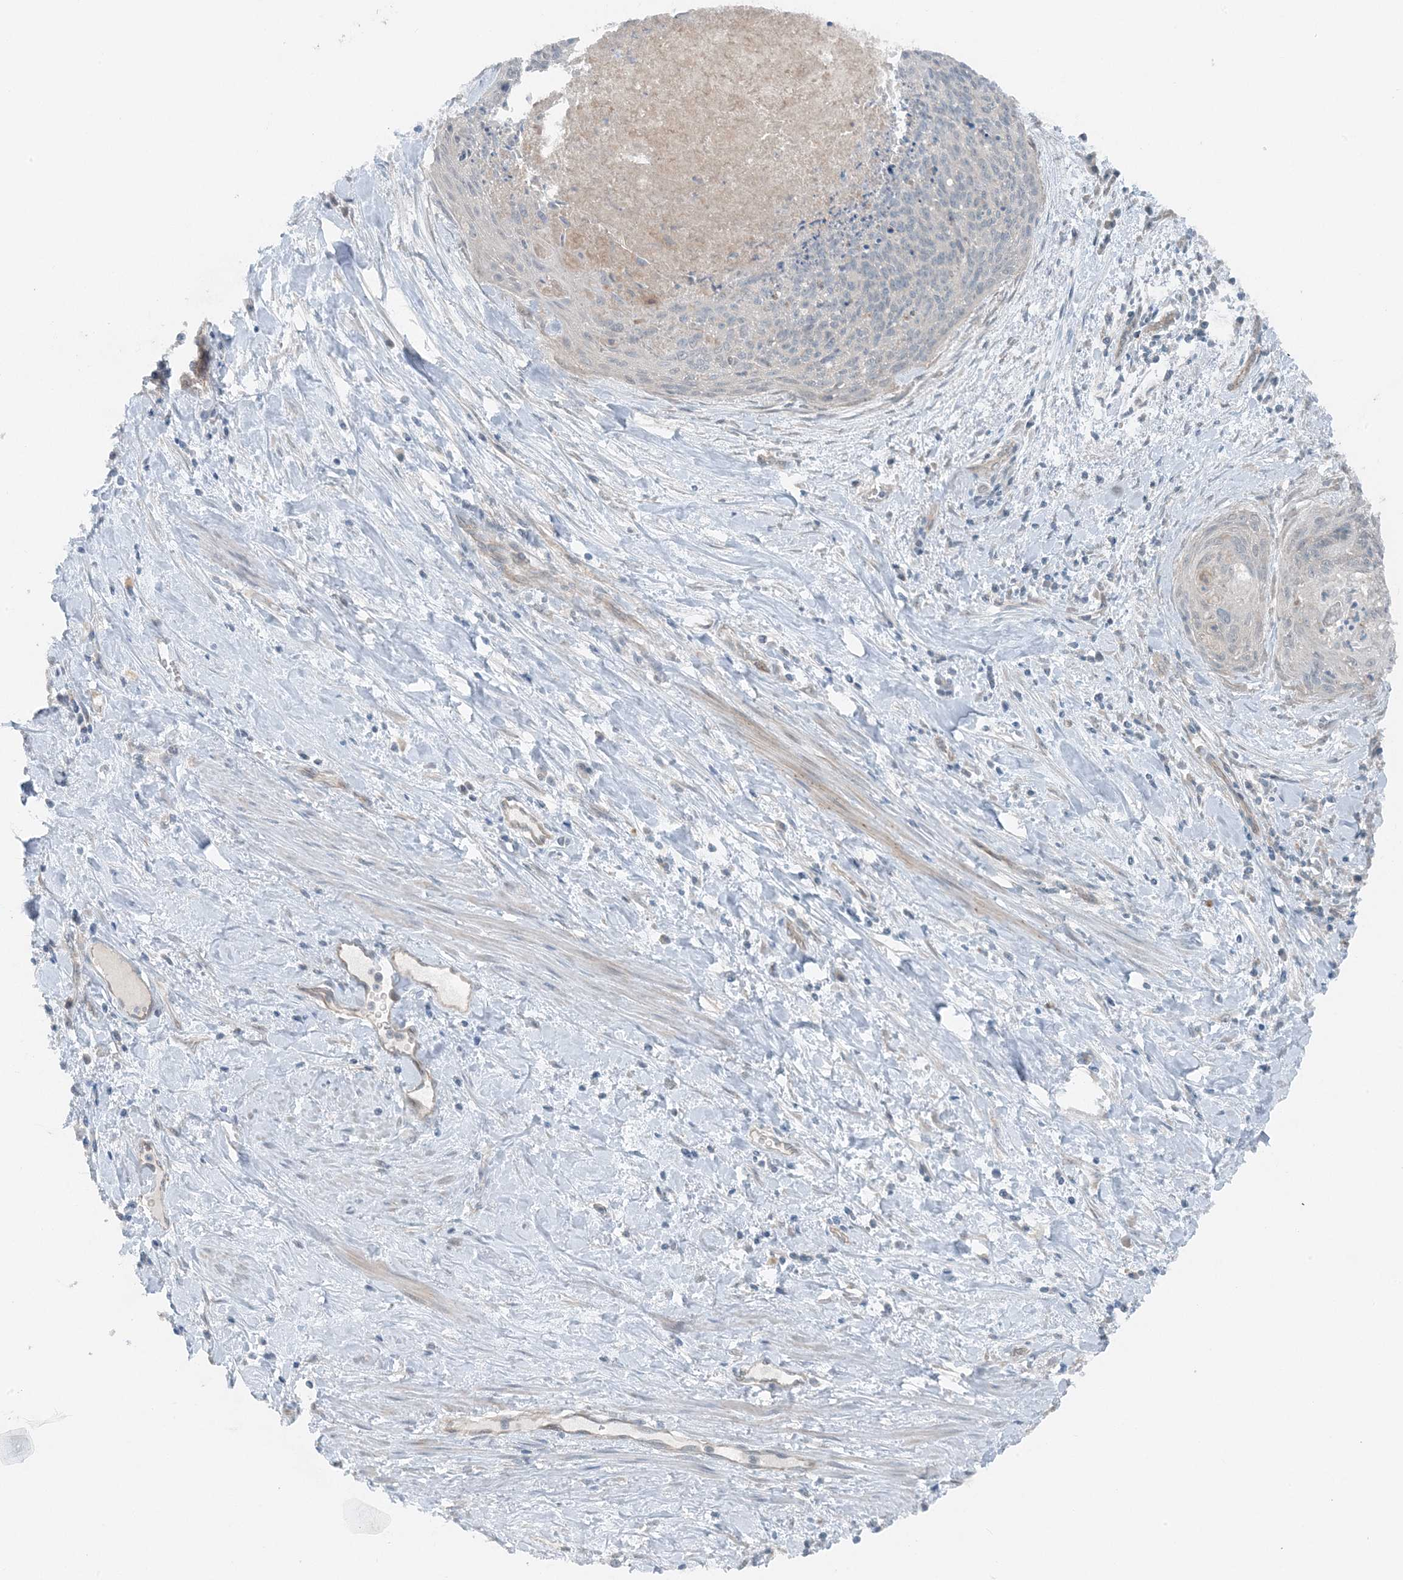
{"staining": {"intensity": "weak", "quantity": "25%-75%", "location": "cytoplasmic/membranous"}, "tissue": "cervical cancer", "cell_type": "Tumor cells", "image_type": "cancer", "snomed": [{"axis": "morphology", "description": "Squamous cell carcinoma, NOS"}, {"axis": "topography", "description": "Cervix"}], "caption": "Immunohistochemical staining of cervical squamous cell carcinoma shows low levels of weak cytoplasmic/membranous positivity in approximately 25%-75% of tumor cells. The protein of interest is shown in brown color, while the nuclei are stained blue.", "gene": "MITD1", "patient": {"sex": "female", "age": 55}}